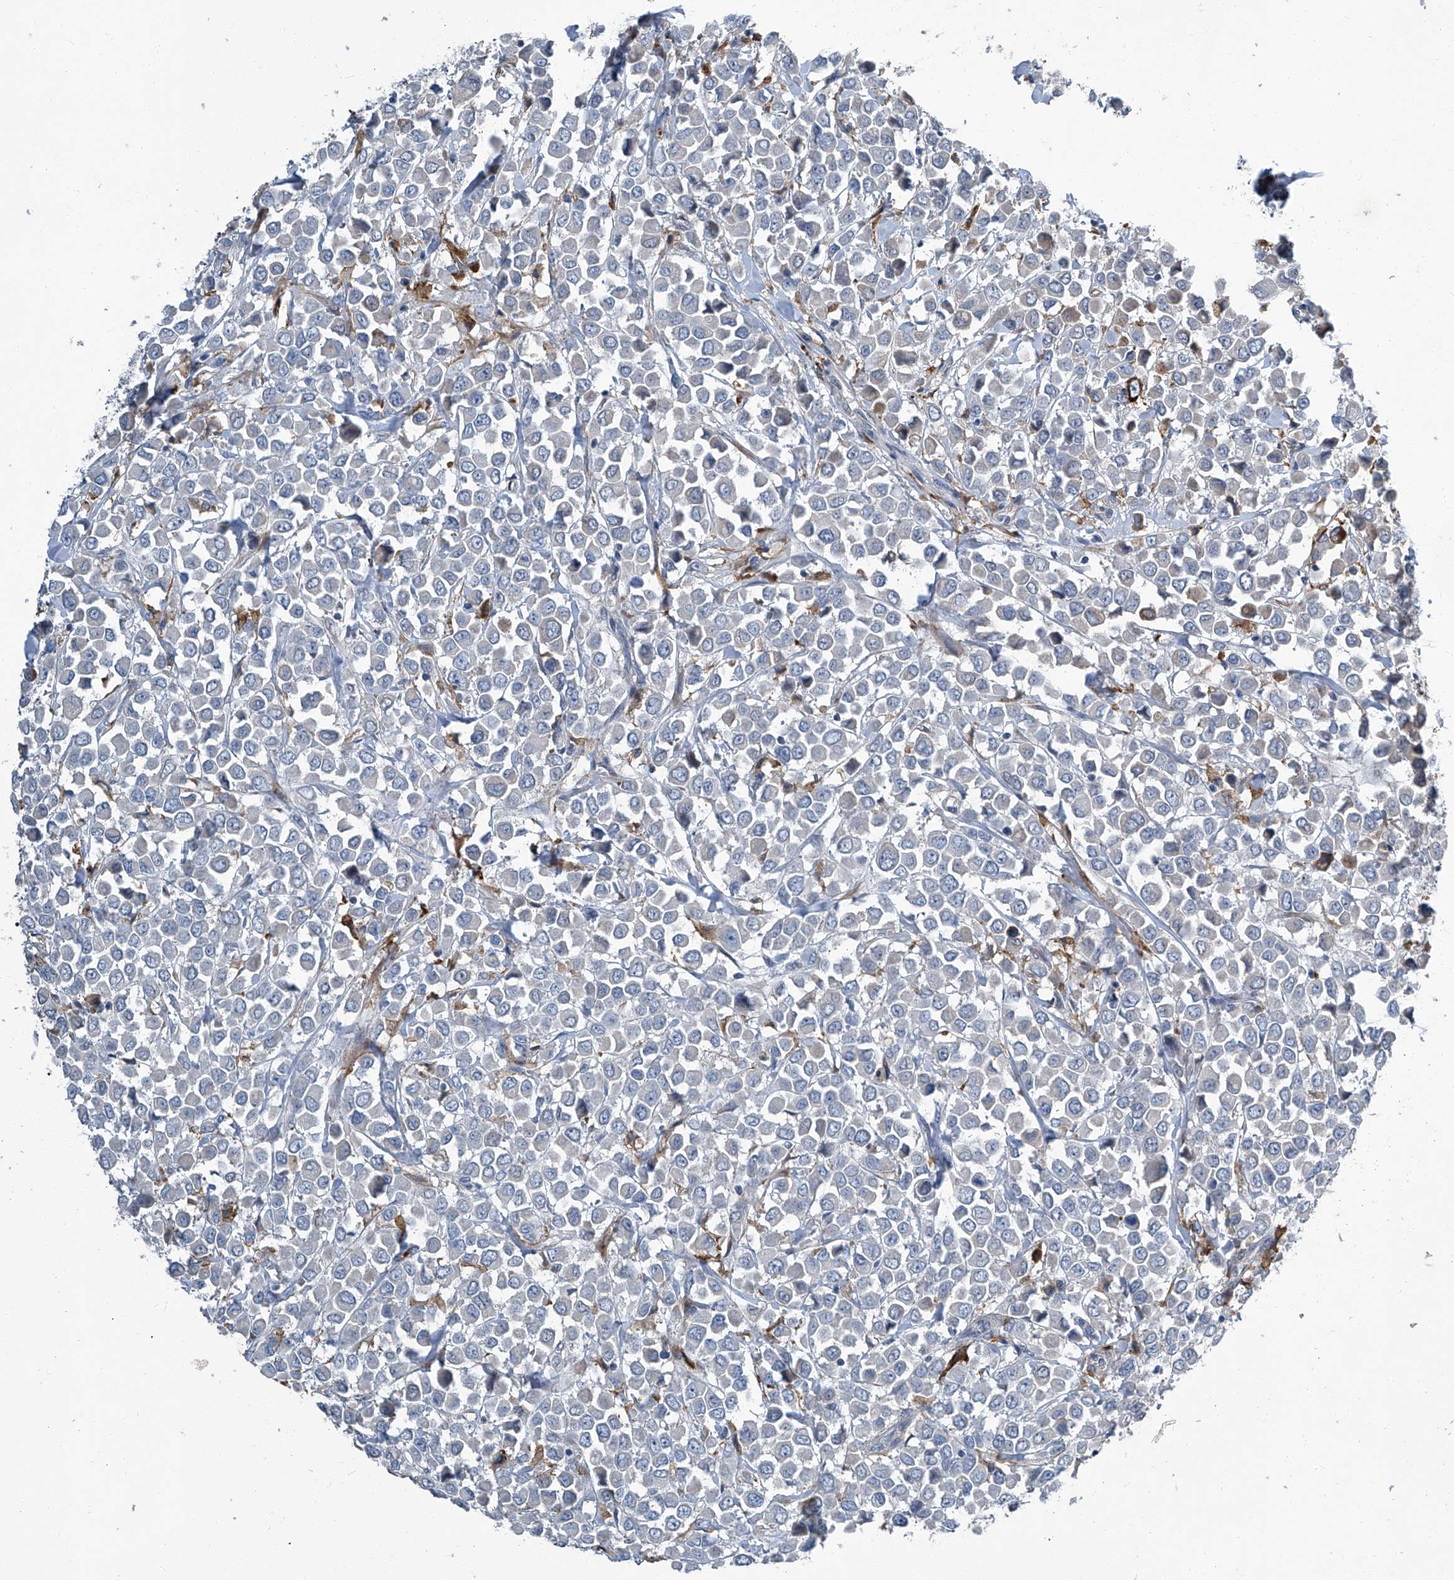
{"staining": {"intensity": "negative", "quantity": "none", "location": "none"}, "tissue": "breast cancer", "cell_type": "Tumor cells", "image_type": "cancer", "snomed": [{"axis": "morphology", "description": "Duct carcinoma"}, {"axis": "topography", "description": "Breast"}], "caption": "Photomicrograph shows no significant protein staining in tumor cells of breast cancer (invasive ductal carcinoma).", "gene": "FAM167A", "patient": {"sex": "female", "age": 61}}